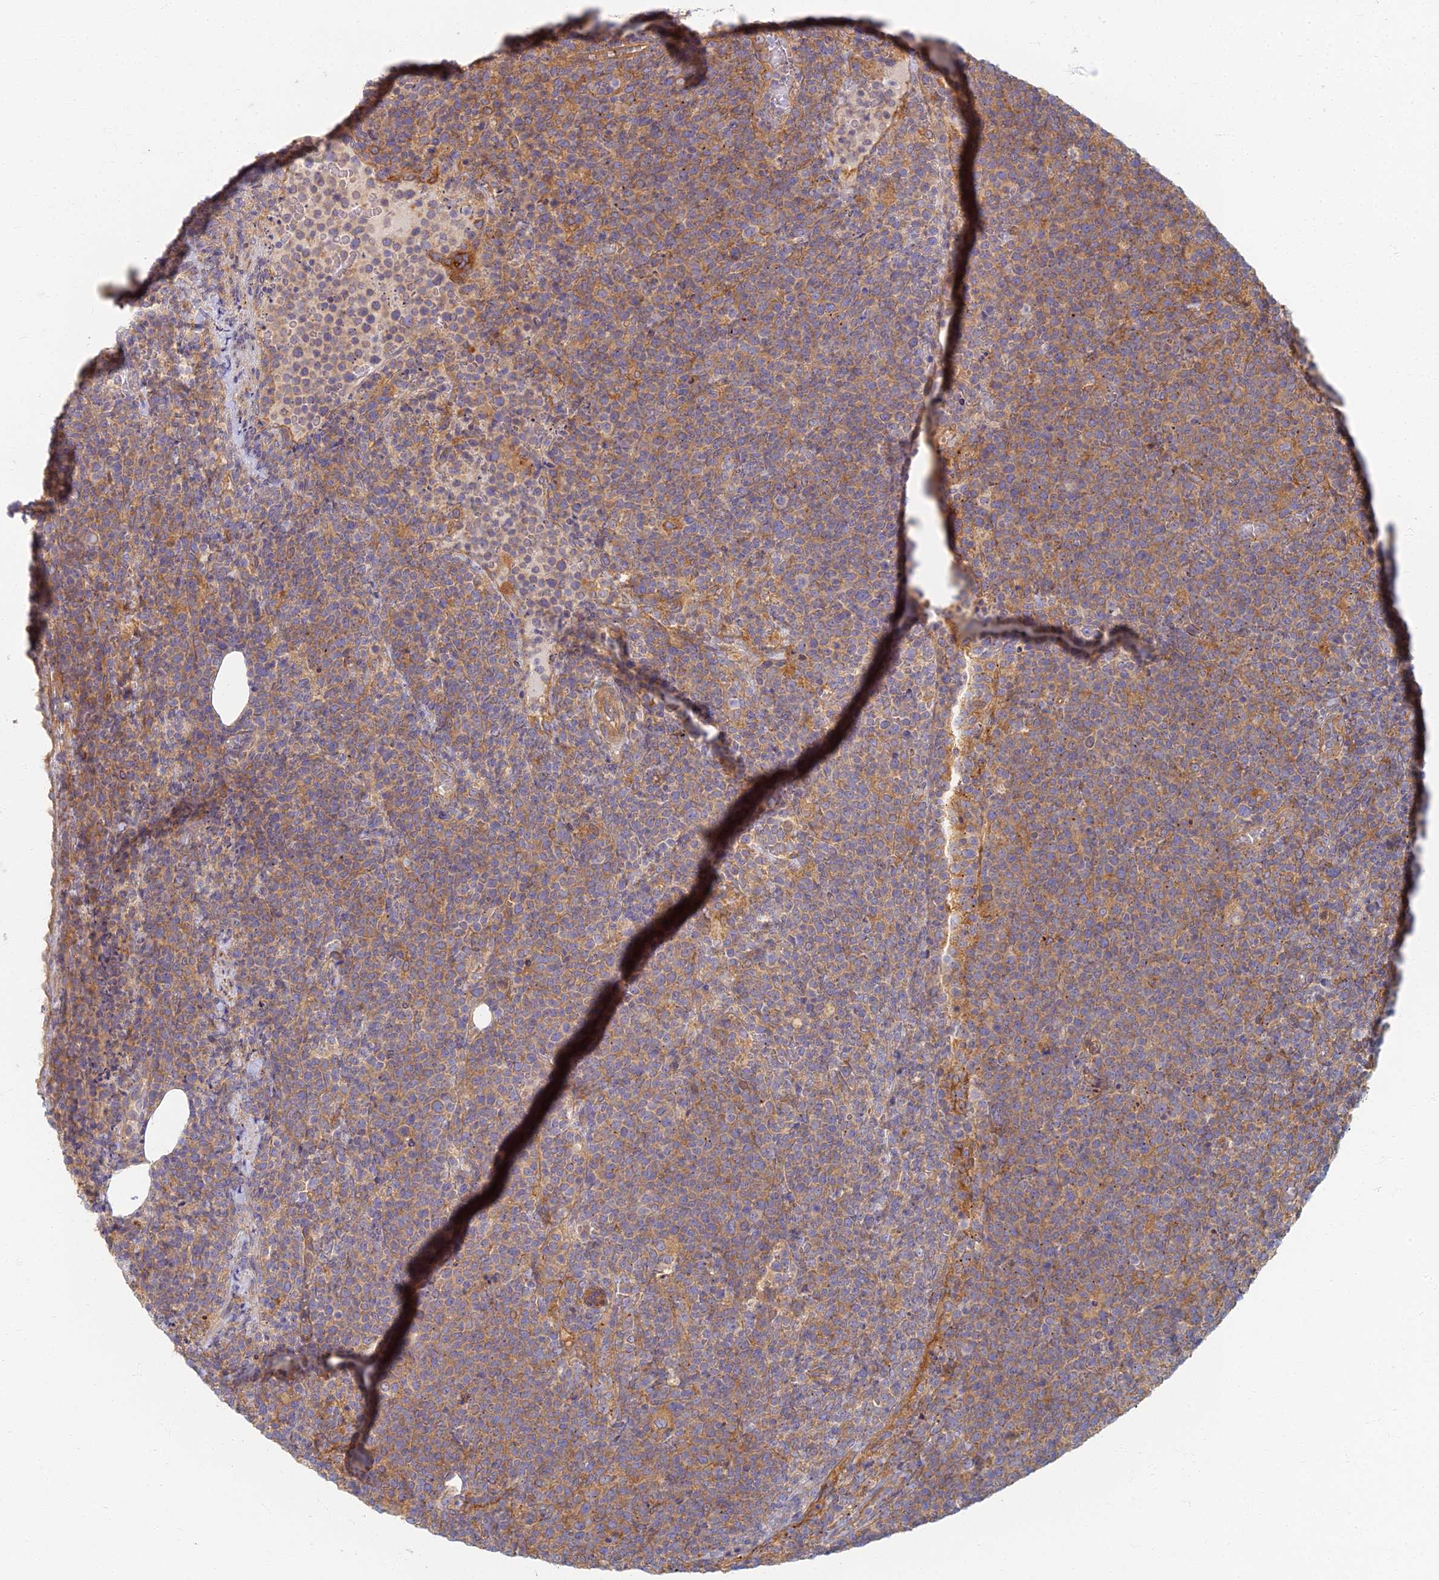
{"staining": {"intensity": "moderate", "quantity": ">75%", "location": "cytoplasmic/membranous"}, "tissue": "lymphoma", "cell_type": "Tumor cells", "image_type": "cancer", "snomed": [{"axis": "morphology", "description": "Malignant lymphoma, non-Hodgkin's type, High grade"}, {"axis": "topography", "description": "Lymph node"}], "caption": "IHC photomicrograph of neoplastic tissue: malignant lymphoma, non-Hodgkin's type (high-grade) stained using immunohistochemistry reveals medium levels of moderate protein expression localized specifically in the cytoplasmic/membranous of tumor cells, appearing as a cytoplasmic/membranous brown color.", "gene": "RBSN", "patient": {"sex": "male", "age": 61}}